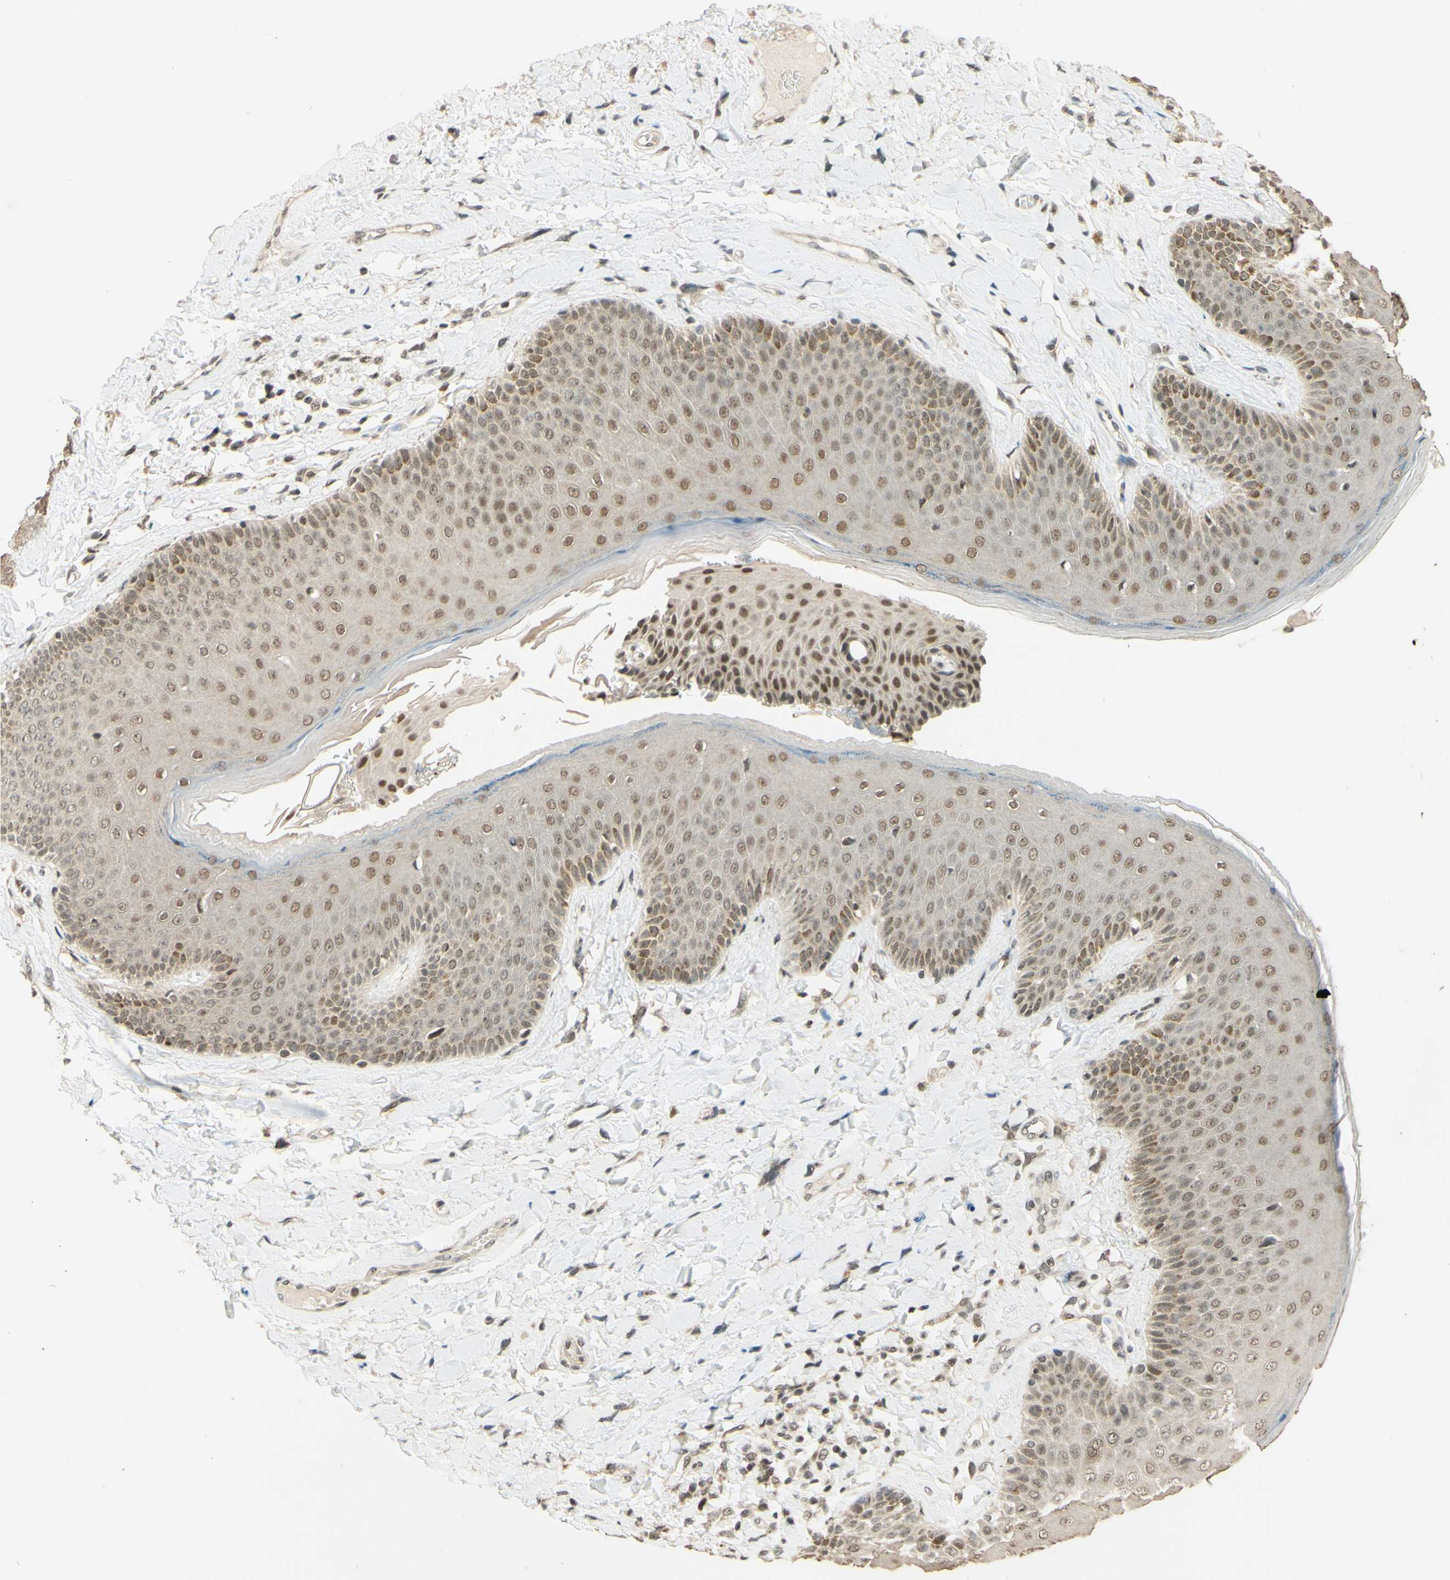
{"staining": {"intensity": "moderate", "quantity": ">75%", "location": "nuclear"}, "tissue": "skin", "cell_type": "Epidermal cells", "image_type": "normal", "snomed": [{"axis": "morphology", "description": "Normal tissue, NOS"}, {"axis": "topography", "description": "Anal"}], "caption": "The micrograph displays staining of benign skin, revealing moderate nuclear protein expression (brown color) within epidermal cells.", "gene": "SMARCB1", "patient": {"sex": "male", "age": 69}}